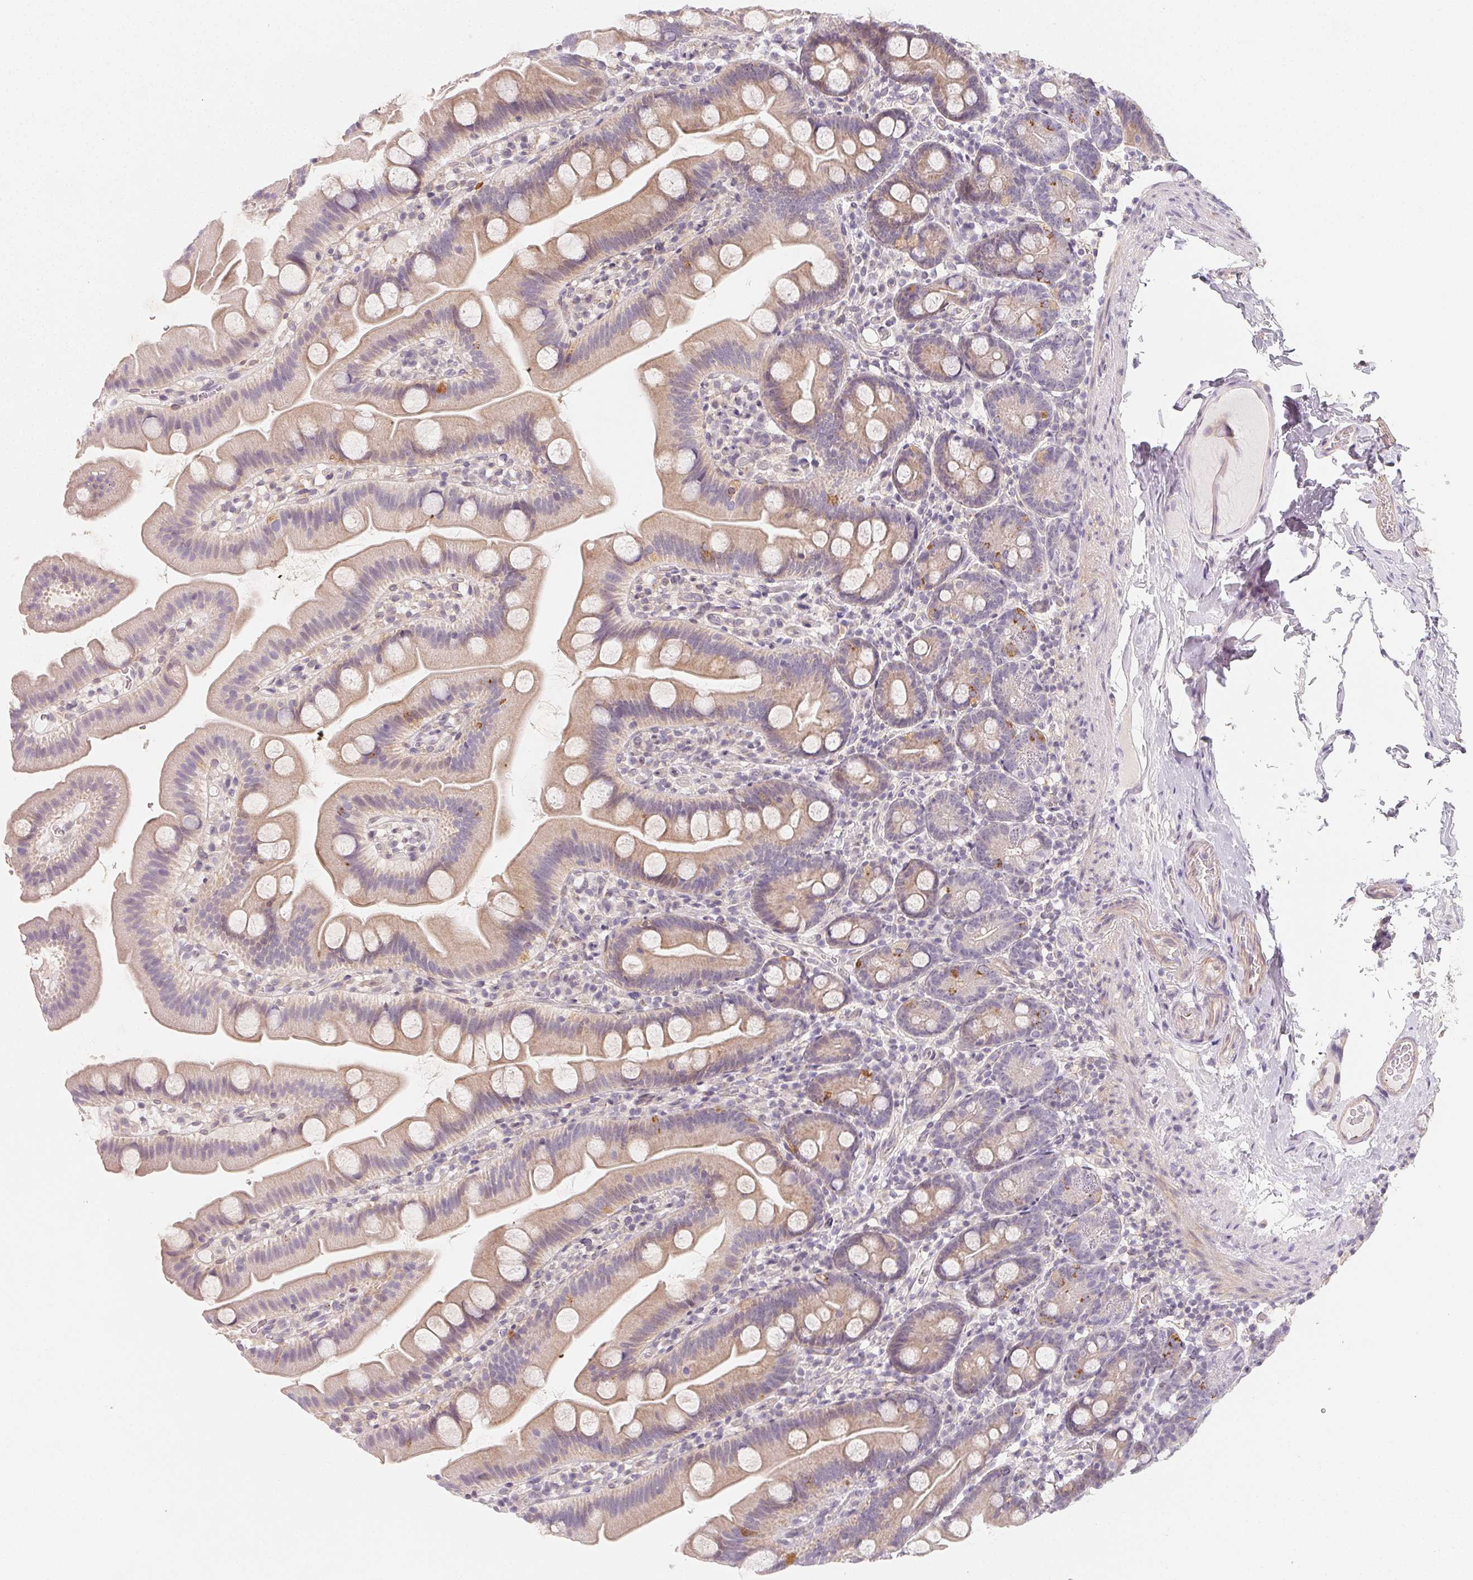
{"staining": {"intensity": "weak", "quantity": "25%-75%", "location": "cytoplasmic/membranous"}, "tissue": "small intestine", "cell_type": "Glandular cells", "image_type": "normal", "snomed": [{"axis": "morphology", "description": "Normal tissue, NOS"}, {"axis": "topography", "description": "Small intestine"}], "caption": "This is an image of IHC staining of benign small intestine, which shows weak expression in the cytoplasmic/membranous of glandular cells.", "gene": "LRRC23", "patient": {"sex": "female", "age": 68}}